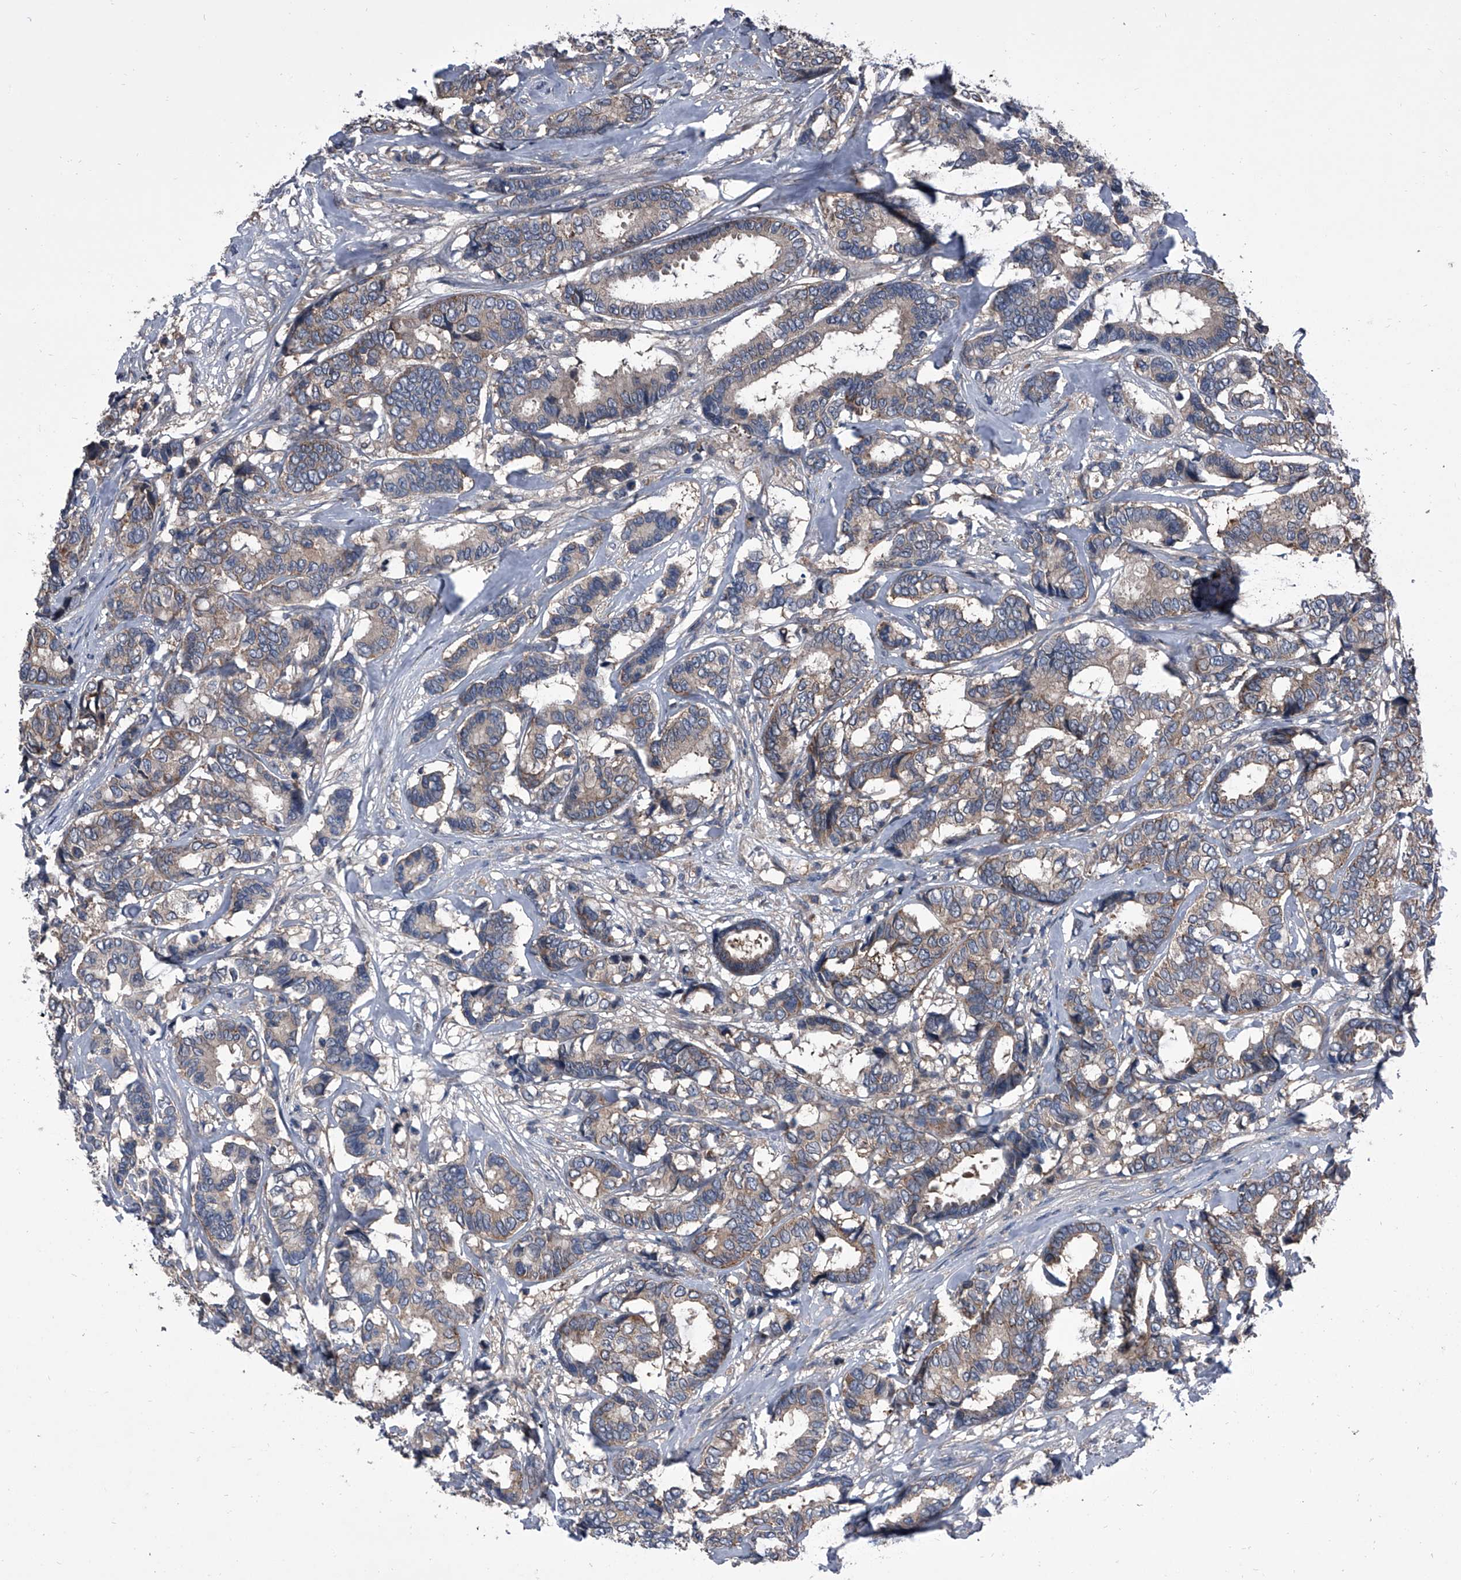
{"staining": {"intensity": "weak", "quantity": ">75%", "location": "cytoplasmic/membranous"}, "tissue": "breast cancer", "cell_type": "Tumor cells", "image_type": "cancer", "snomed": [{"axis": "morphology", "description": "Duct carcinoma"}, {"axis": "topography", "description": "Breast"}], "caption": "Breast cancer tissue demonstrates weak cytoplasmic/membranous positivity in approximately >75% of tumor cells", "gene": "PIP5K1A", "patient": {"sex": "female", "age": 87}}